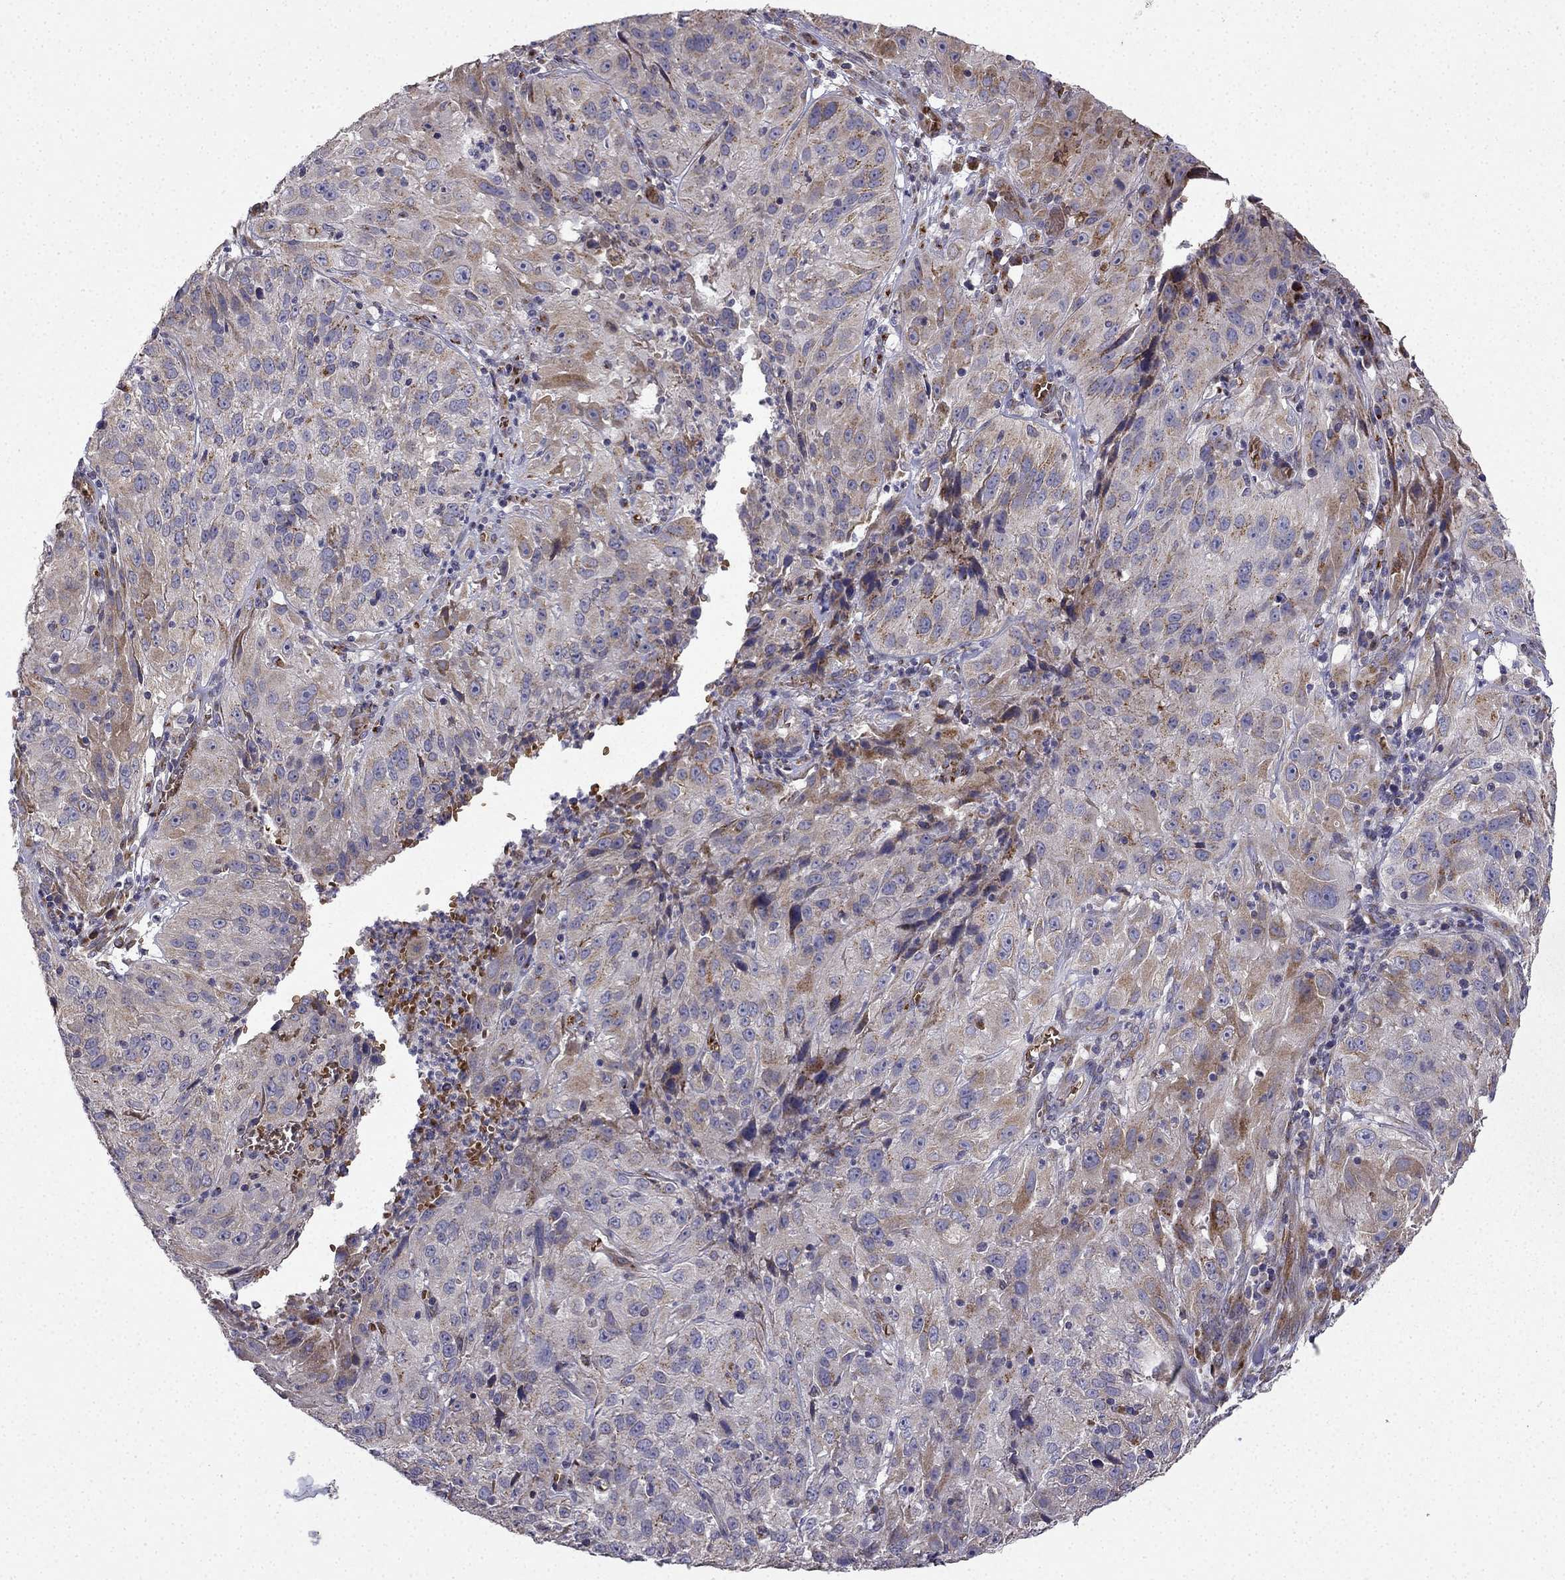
{"staining": {"intensity": "moderate", "quantity": "<25%", "location": "cytoplasmic/membranous"}, "tissue": "cervical cancer", "cell_type": "Tumor cells", "image_type": "cancer", "snomed": [{"axis": "morphology", "description": "Squamous cell carcinoma, NOS"}, {"axis": "topography", "description": "Cervix"}], "caption": "Immunohistochemistry (DAB) staining of human cervical squamous cell carcinoma displays moderate cytoplasmic/membranous protein staining in approximately <25% of tumor cells.", "gene": "B4GALT7", "patient": {"sex": "female", "age": 32}}